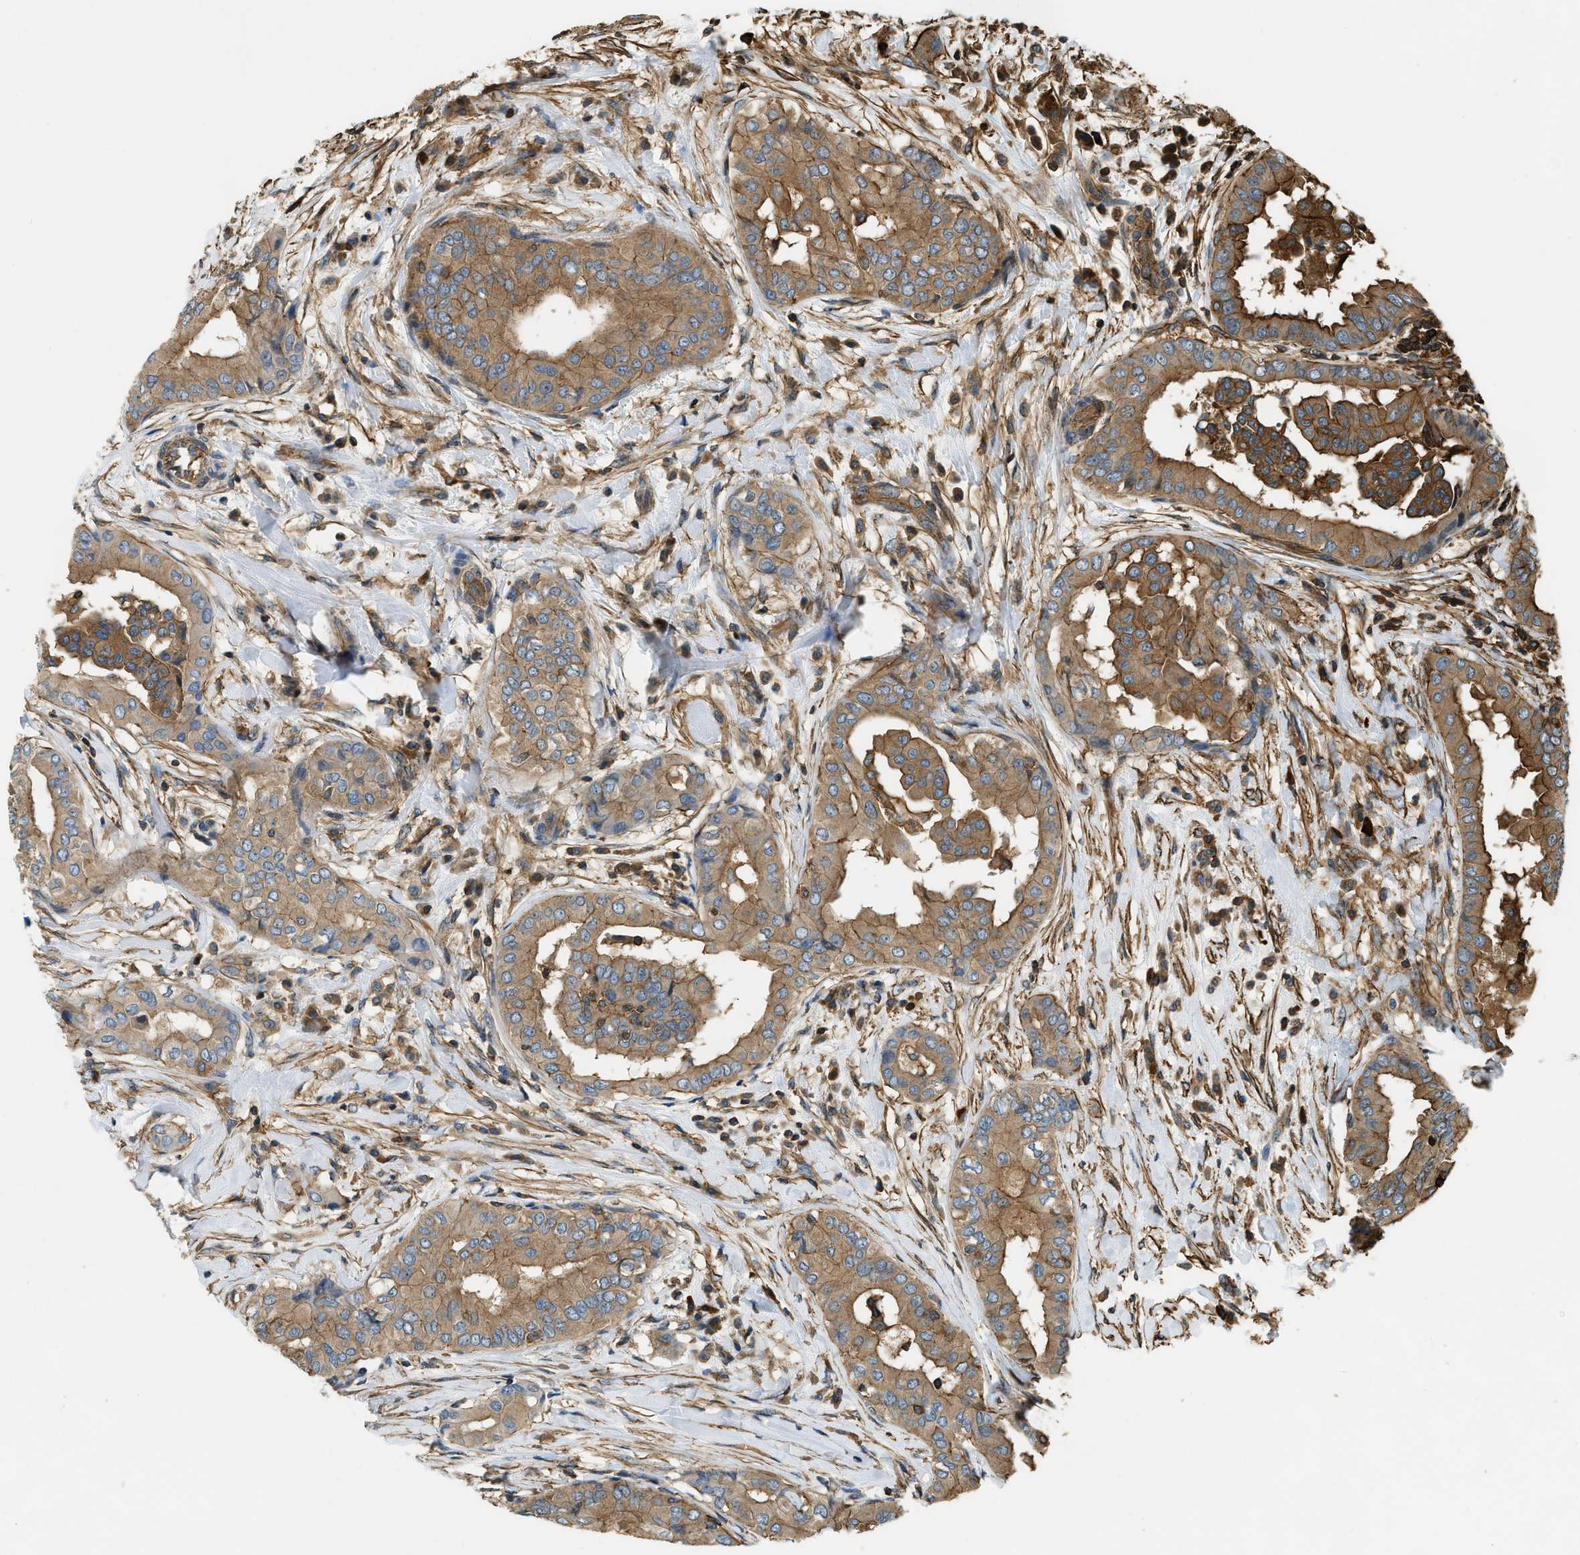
{"staining": {"intensity": "moderate", "quantity": ">75%", "location": "cytoplasmic/membranous"}, "tissue": "thyroid cancer", "cell_type": "Tumor cells", "image_type": "cancer", "snomed": [{"axis": "morphology", "description": "Papillary adenocarcinoma, NOS"}, {"axis": "topography", "description": "Thyroid gland"}], "caption": "Thyroid papillary adenocarcinoma stained with a brown dye demonstrates moderate cytoplasmic/membranous positive positivity in approximately >75% of tumor cells.", "gene": "YARS1", "patient": {"sex": "male", "age": 33}}